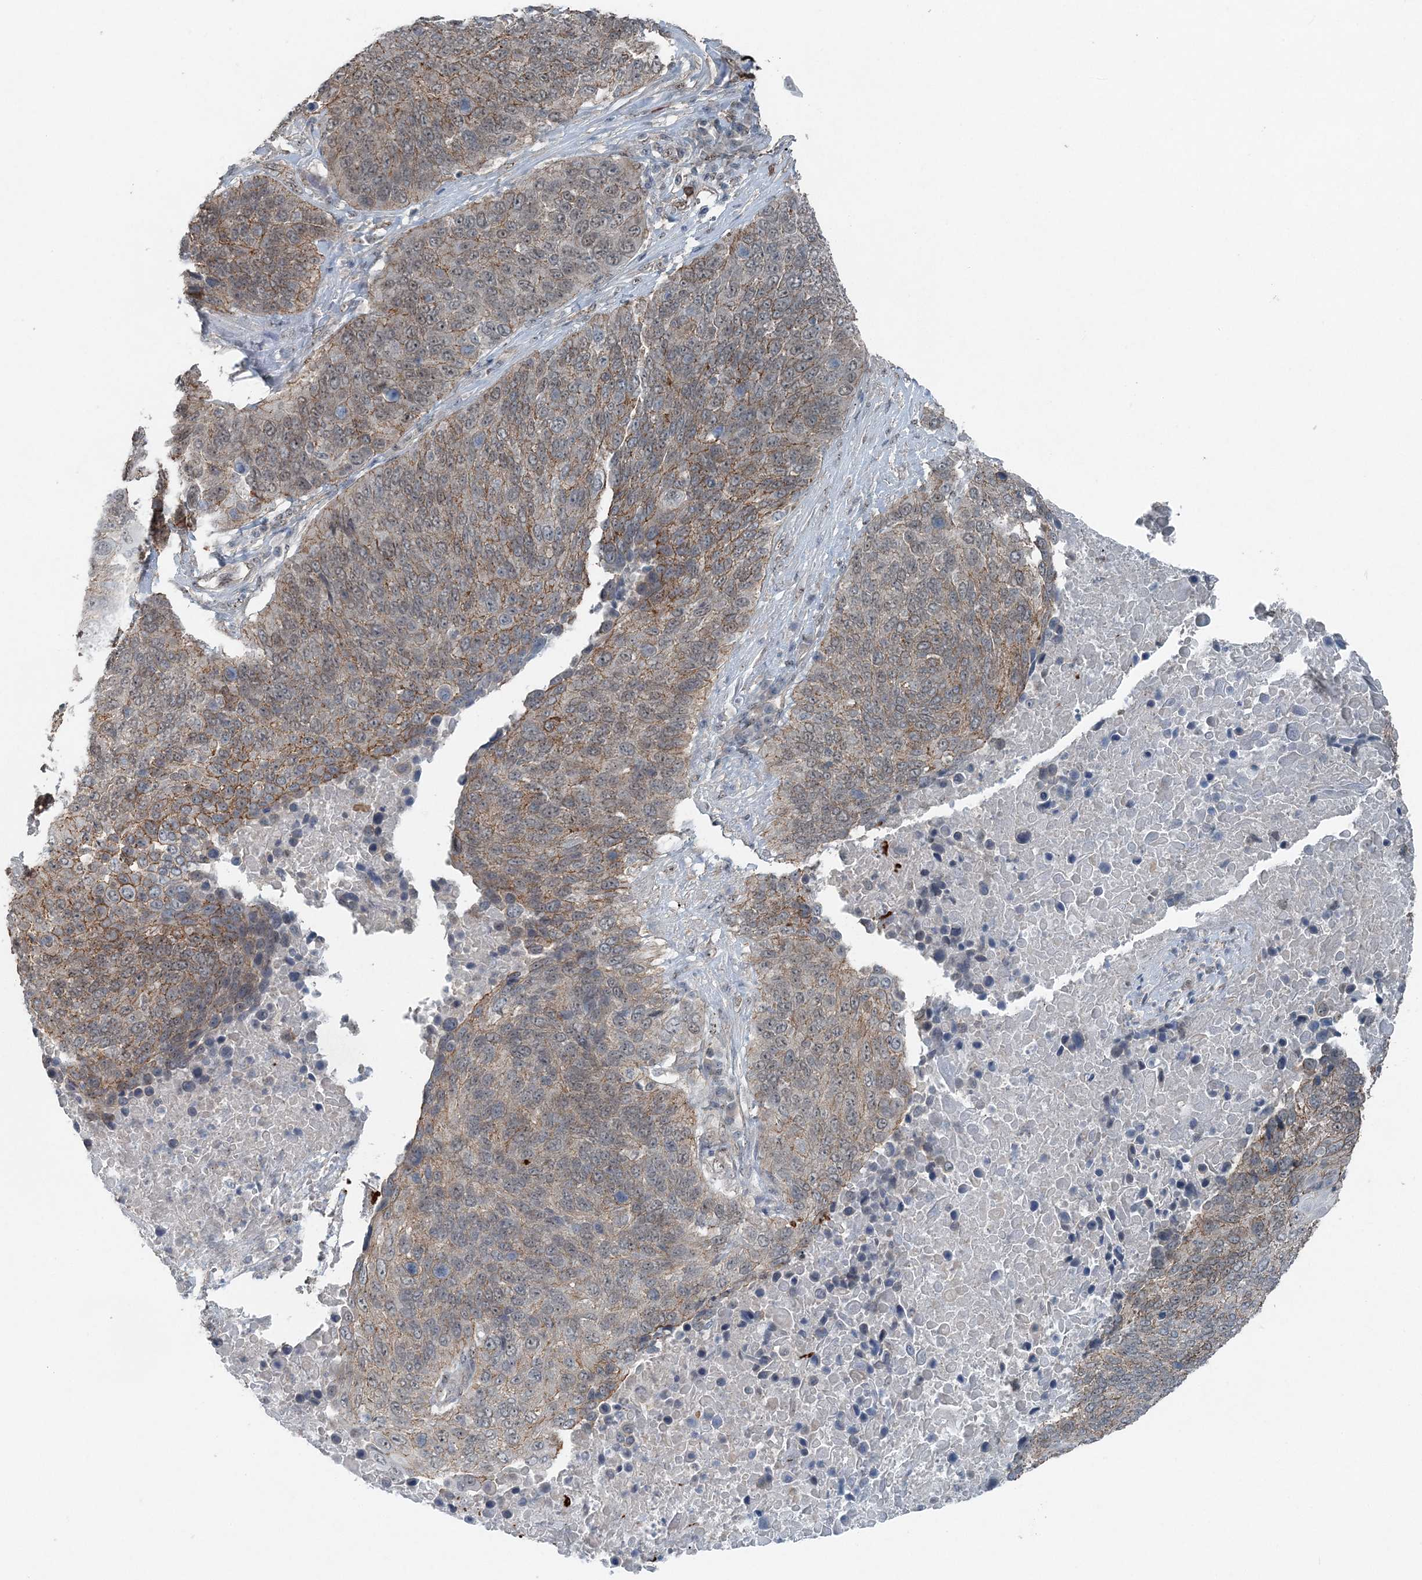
{"staining": {"intensity": "moderate", "quantity": "25%-75%", "location": "cytoplasmic/membranous"}, "tissue": "lung cancer", "cell_type": "Tumor cells", "image_type": "cancer", "snomed": [{"axis": "morphology", "description": "Squamous cell carcinoma, NOS"}, {"axis": "topography", "description": "Lung"}], "caption": "A histopathology image of lung cancer (squamous cell carcinoma) stained for a protein exhibits moderate cytoplasmic/membranous brown staining in tumor cells.", "gene": "VSIG2", "patient": {"sex": "male", "age": 66}}